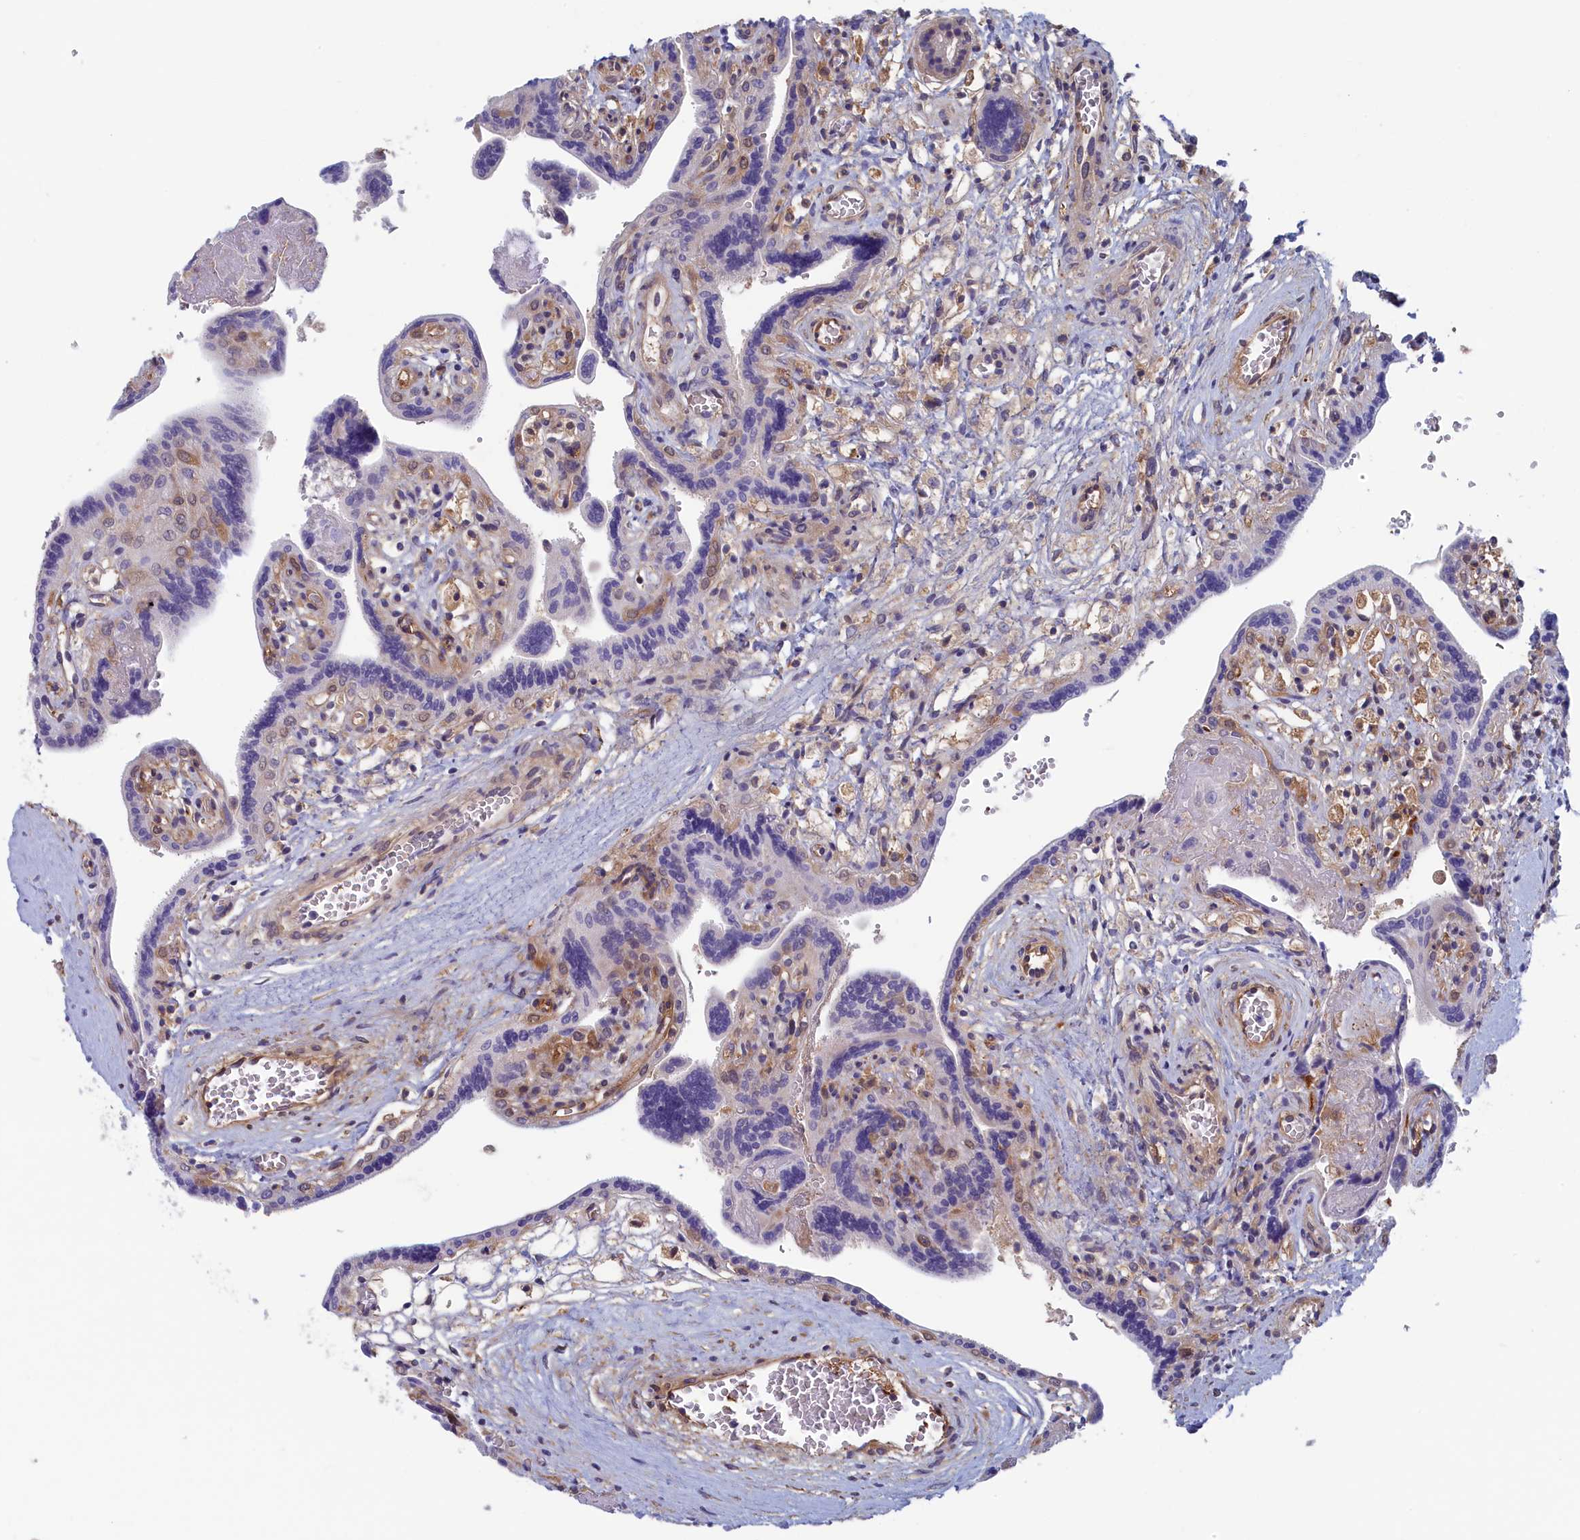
{"staining": {"intensity": "negative", "quantity": "none", "location": "none"}, "tissue": "placenta", "cell_type": "Trophoblastic cells", "image_type": "normal", "snomed": [{"axis": "morphology", "description": "Normal tissue, NOS"}, {"axis": "topography", "description": "Placenta"}], "caption": "Immunohistochemistry micrograph of benign placenta: placenta stained with DAB (3,3'-diaminobenzidine) shows no significant protein staining in trophoblastic cells. (DAB (3,3'-diaminobenzidine) immunohistochemistry (IHC), high magnification).", "gene": "SYNDIG1L", "patient": {"sex": "female", "age": 37}}